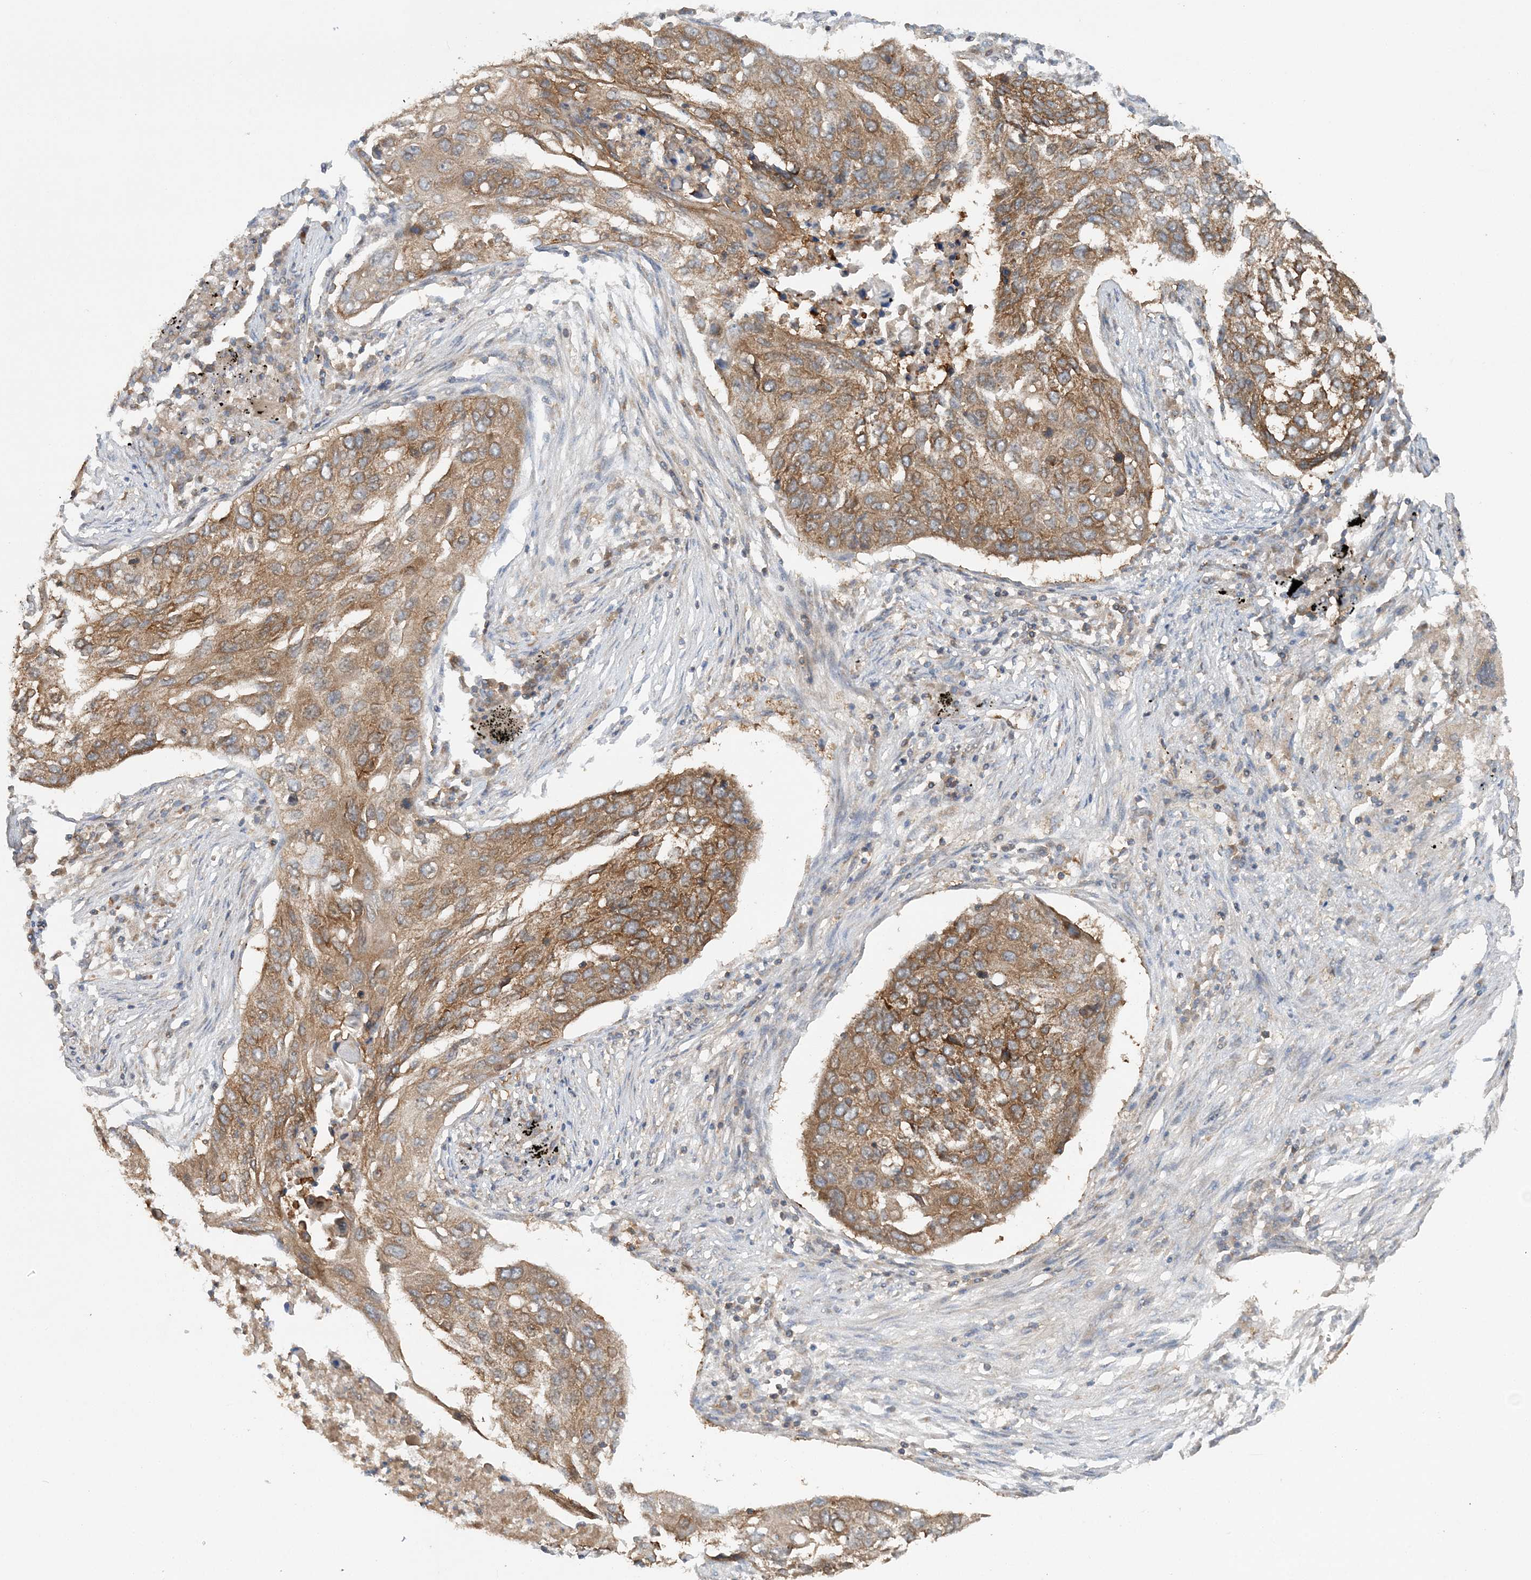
{"staining": {"intensity": "moderate", "quantity": ">75%", "location": "cytoplasmic/membranous"}, "tissue": "lung cancer", "cell_type": "Tumor cells", "image_type": "cancer", "snomed": [{"axis": "morphology", "description": "Squamous cell carcinoma, NOS"}, {"axis": "topography", "description": "Lung"}], "caption": "About >75% of tumor cells in human lung cancer reveal moderate cytoplasmic/membranous protein expression as visualized by brown immunohistochemical staining.", "gene": "ACAP2", "patient": {"sex": "female", "age": 63}}